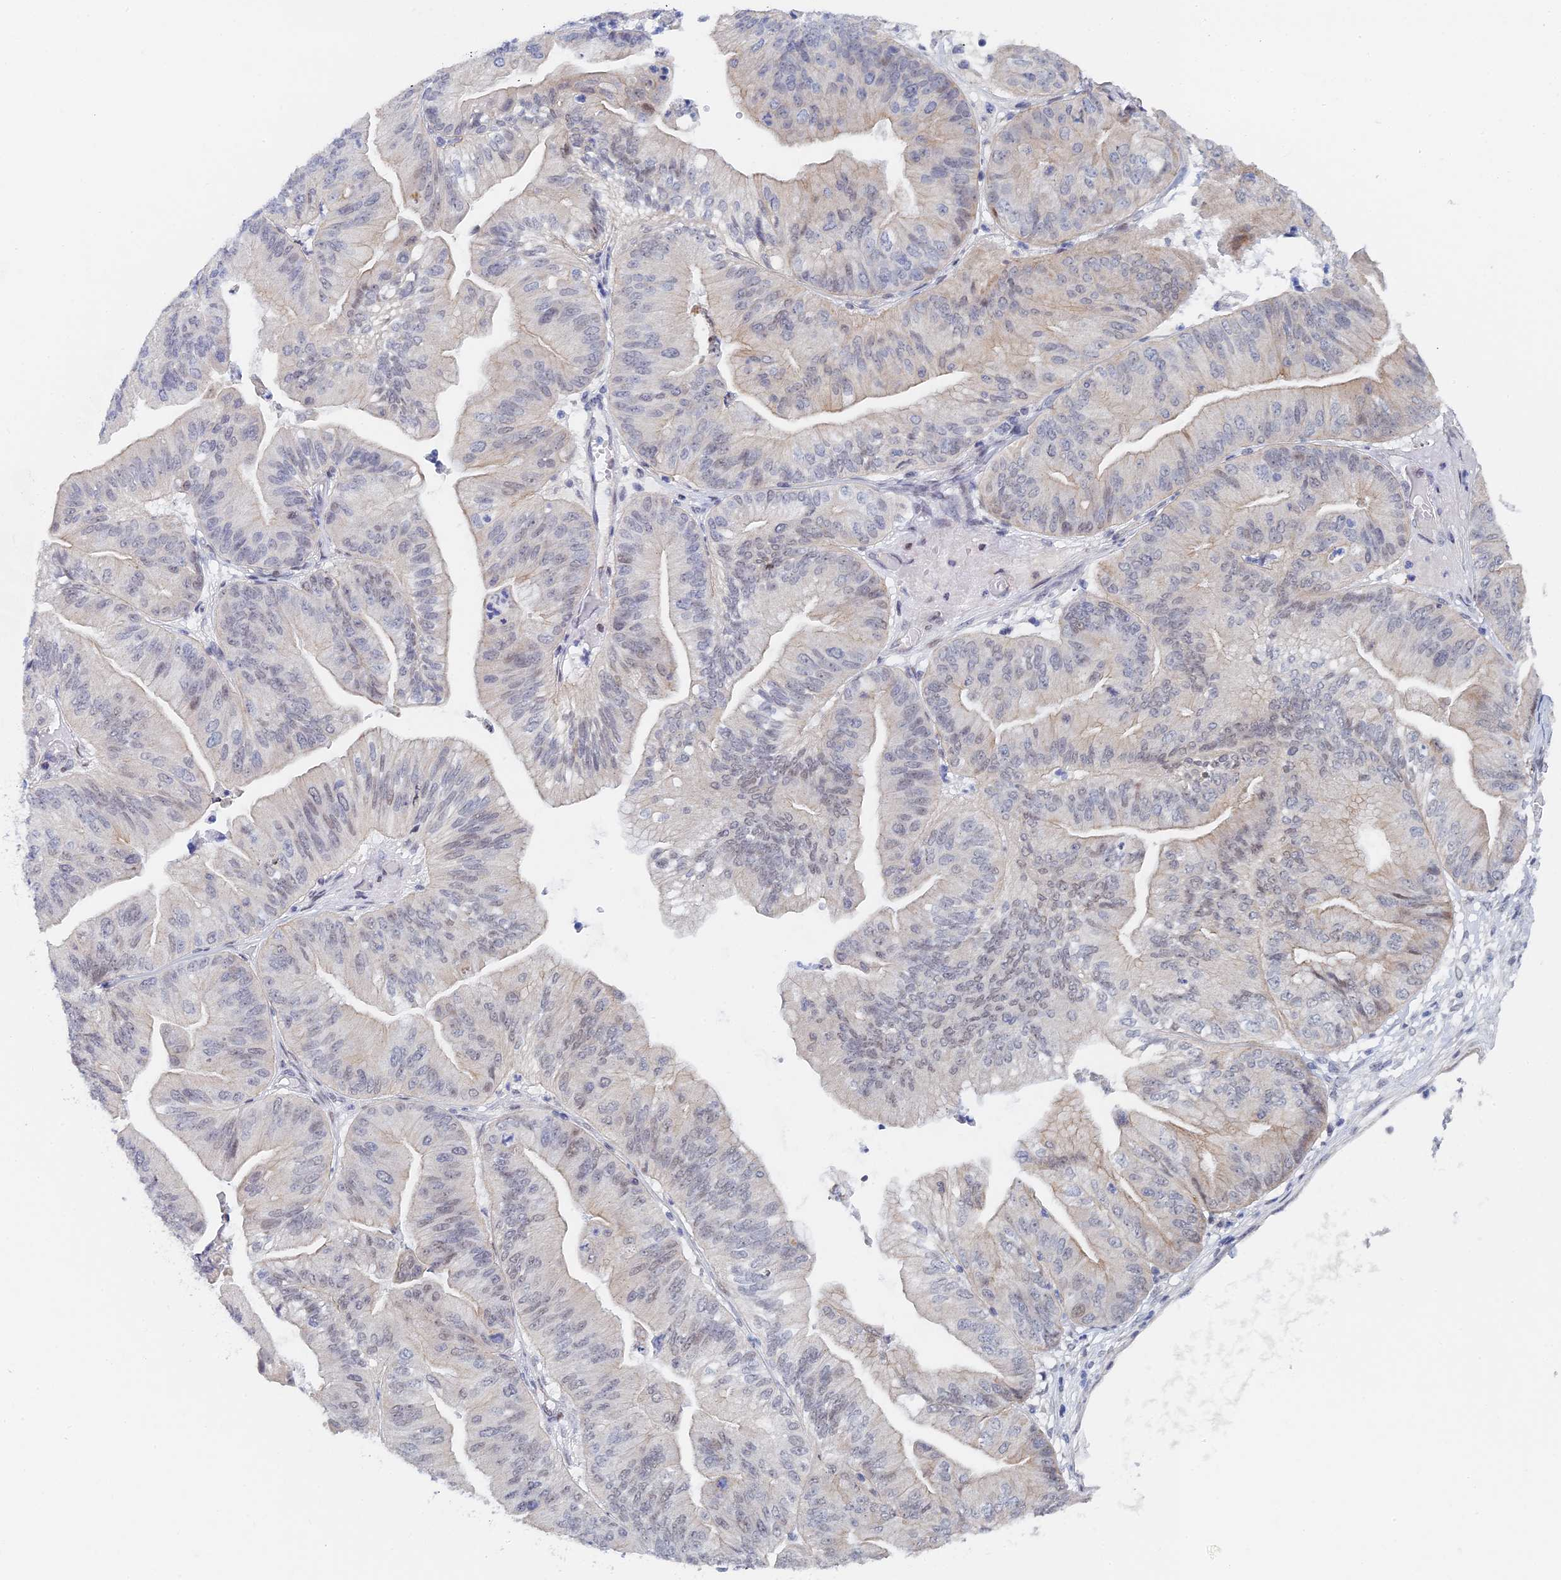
{"staining": {"intensity": "moderate", "quantity": "<25%", "location": "nuclear"}, "tissue": "ovarian cancer", "cell_type": "Tumor cells", "image_type": "cancer", "snomed": [{"axis": "morphology", "description": "Cystadenocarcinoma, mucinous, NOS"}, {"axis": "topography", "description": "Ovary"}], "caption": "Immunohistochemical staining of human mucinous cystadenocarcinoma (ovarian) displays moderate nuclear protein expression in about <25% of tumor cells.", "gene": "GMNC", "patient": {"sex": "female", "age": 61}}